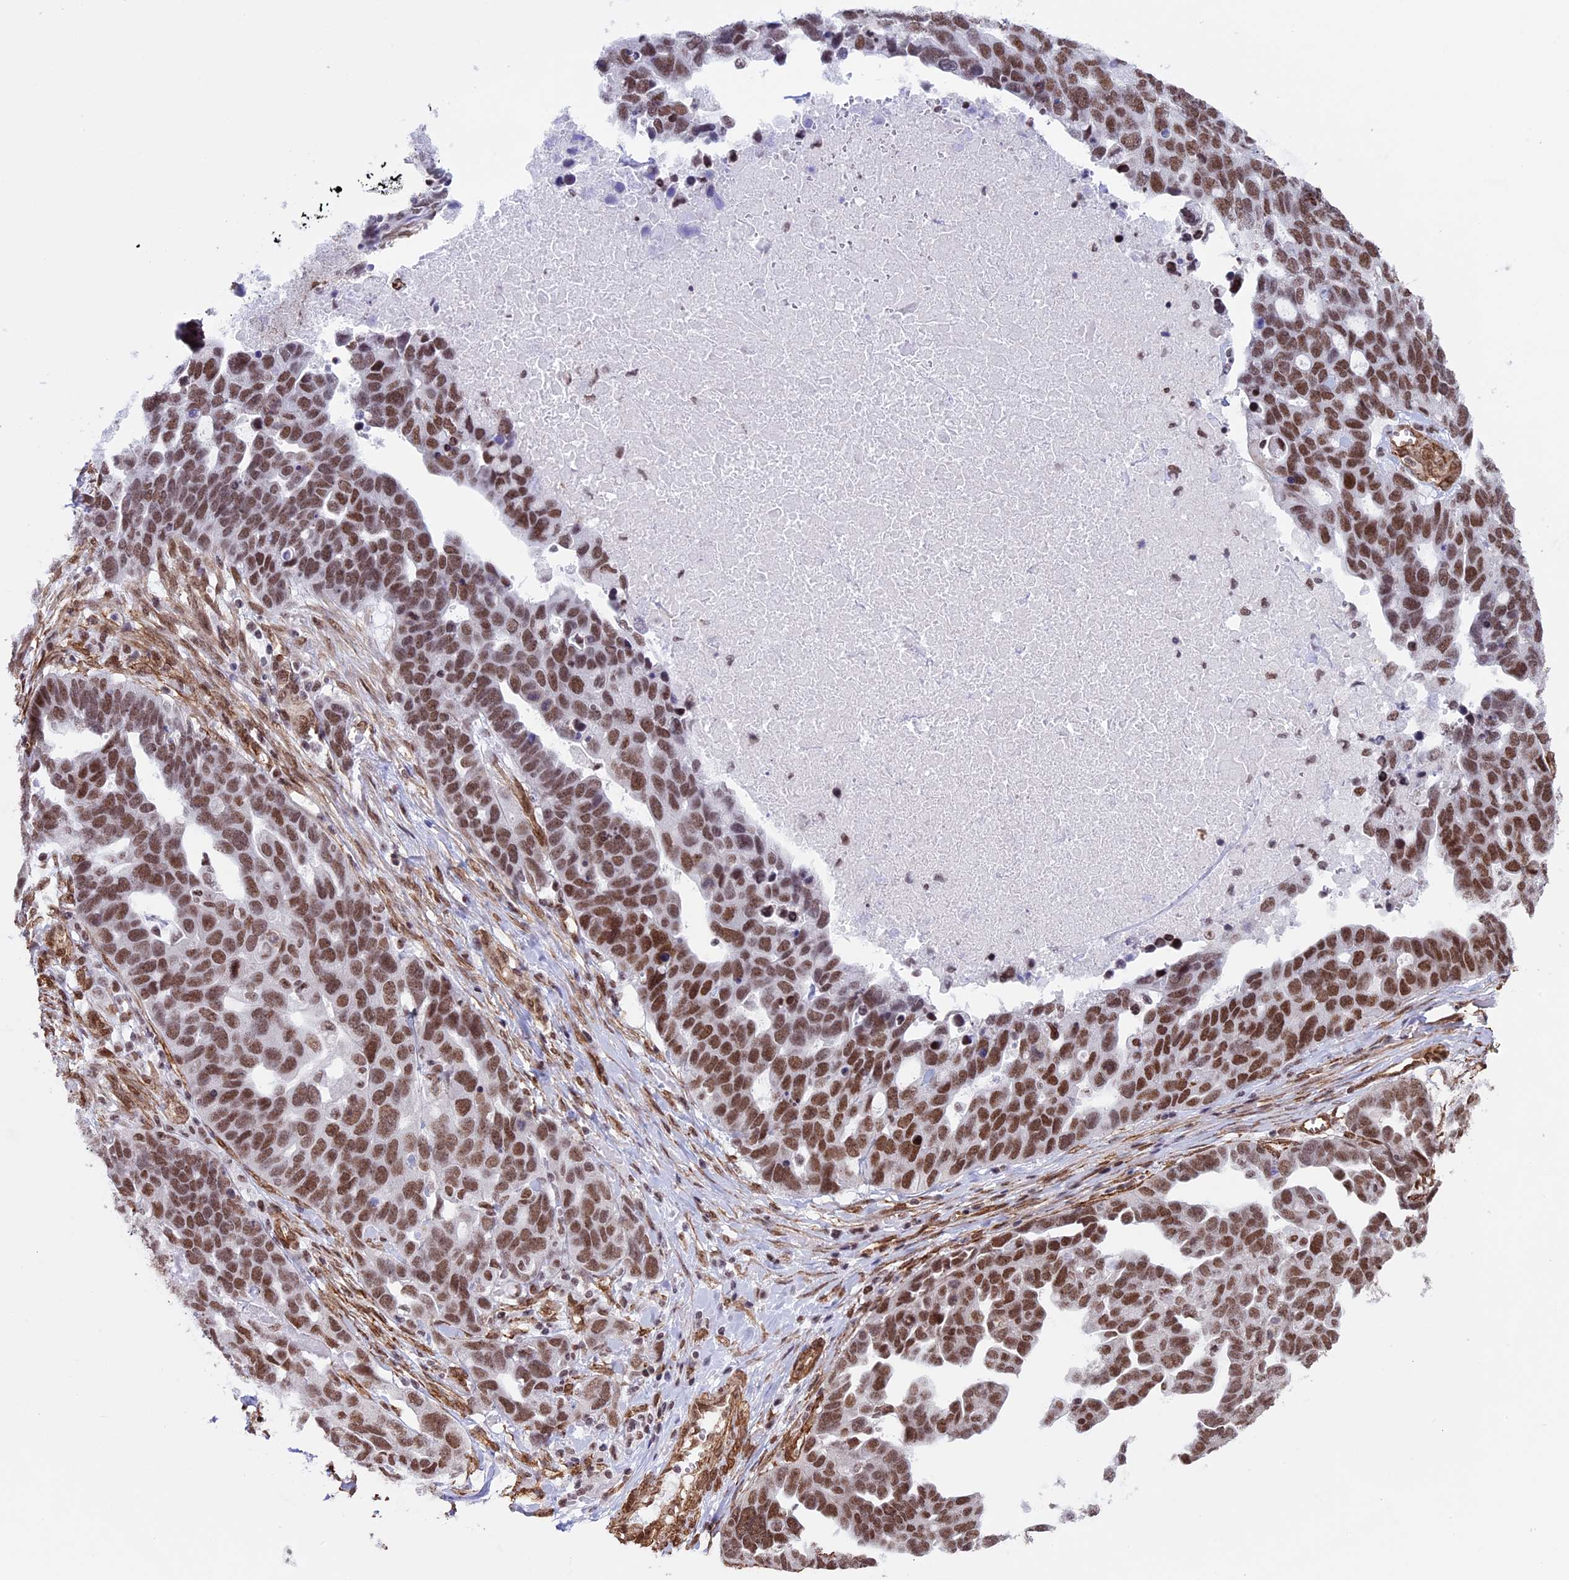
{"staining": {"intensity": "moderate", "quantity": ">75%", "location": "nuclear"}, "tissue": "ovarian cancer", "cell_type": "Tumor cells", "image_type": "cancer", "snomed": [{"axis": "morphology", "description": "Cystadenocarcinoma, serous, NOS"}, {"axis": "topography", "description": "Ovary"}], "caption": "A photomicrograph of human ovarian cancer stained for a protein reveals moderate nuclear brown staining in tumor cells.", "gene": "MPHOSPH8", "patient": {"sex": "female", "age": 54}}